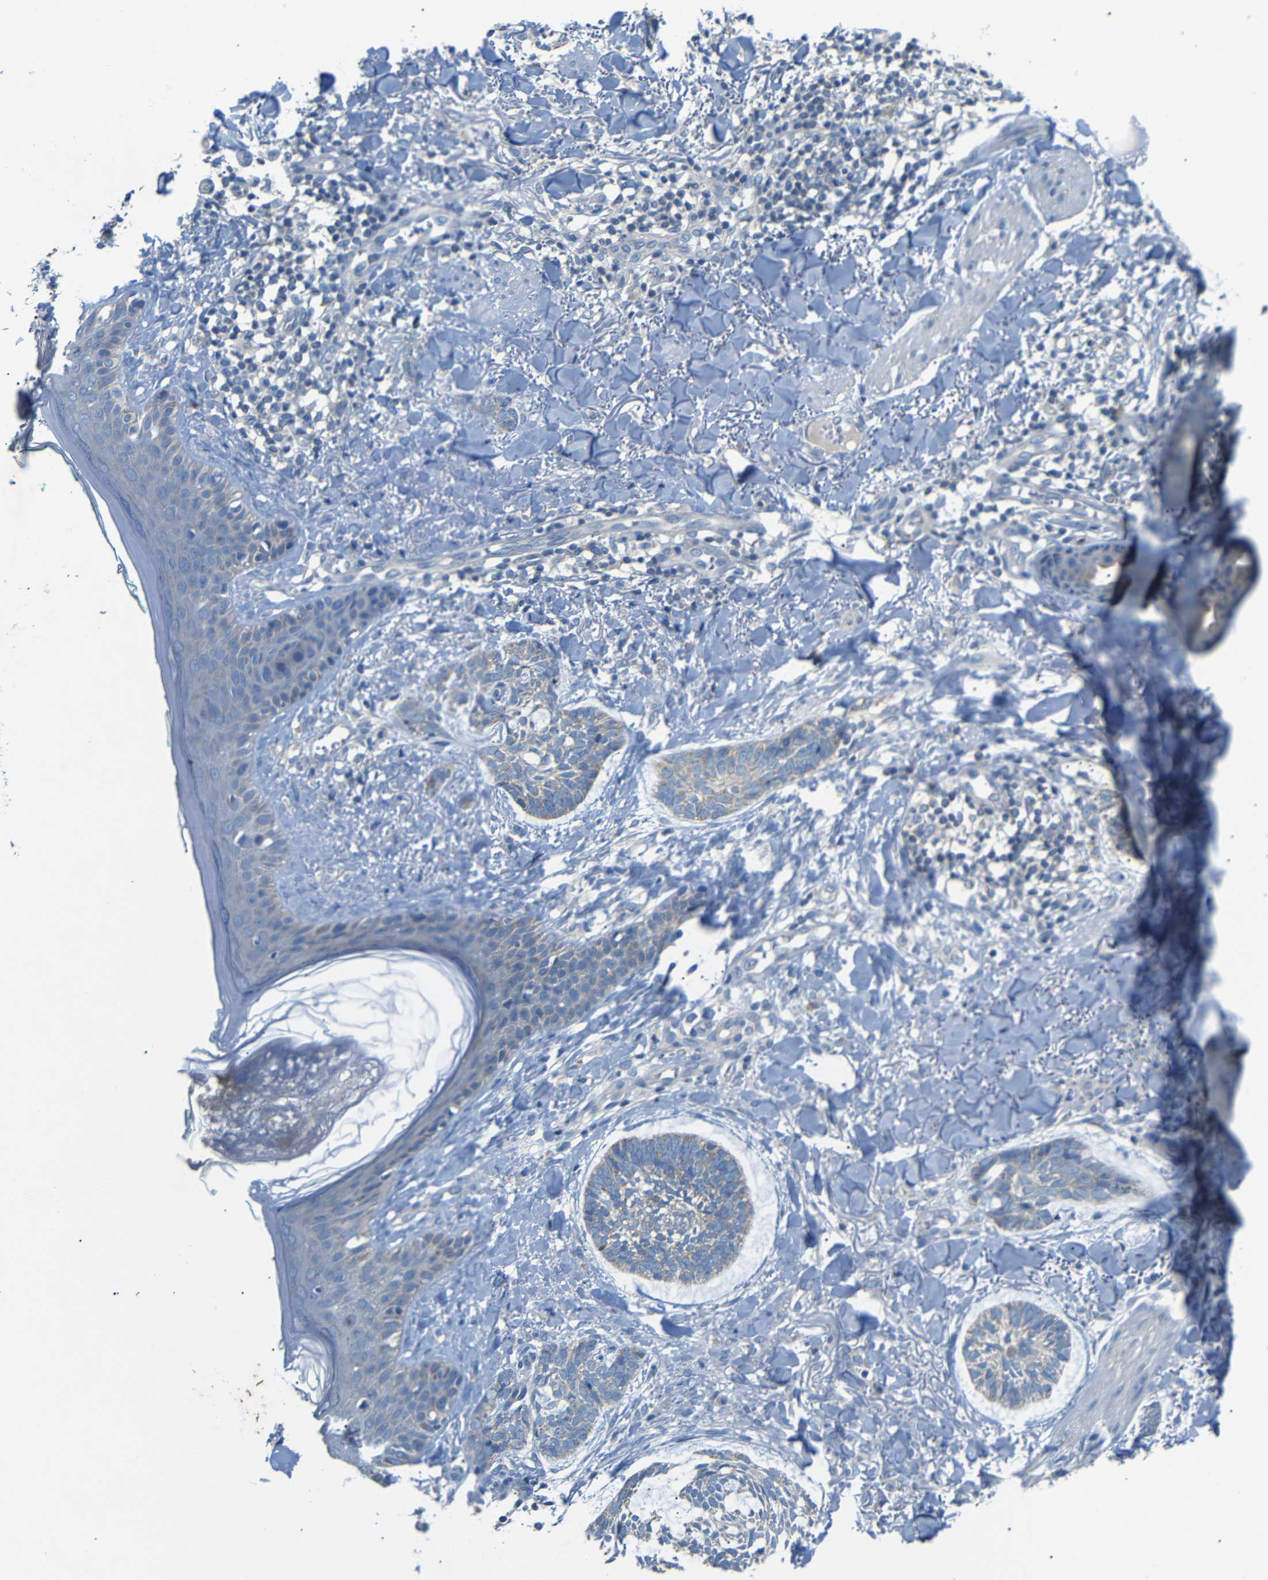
{"staining": {"intensity": "weak", "quantity": "<25%", "location": "cytoplasmic/membranous"}, "tissue": "skin cancer", "cell_type": "Tumor cells", "image_type": "cancer", "snomed": [{"axis": "morphology", "description": "Basal cell carcinoma"}, {"axis": "topography", "description": "Skin"}], "caption": "Immunohistochemistry of skin cancer (basal cell carcinoma) reveals no positivity in tumor cells.", "gene": "DCP1A", "patient": {"sex": "male", "age": 43}}